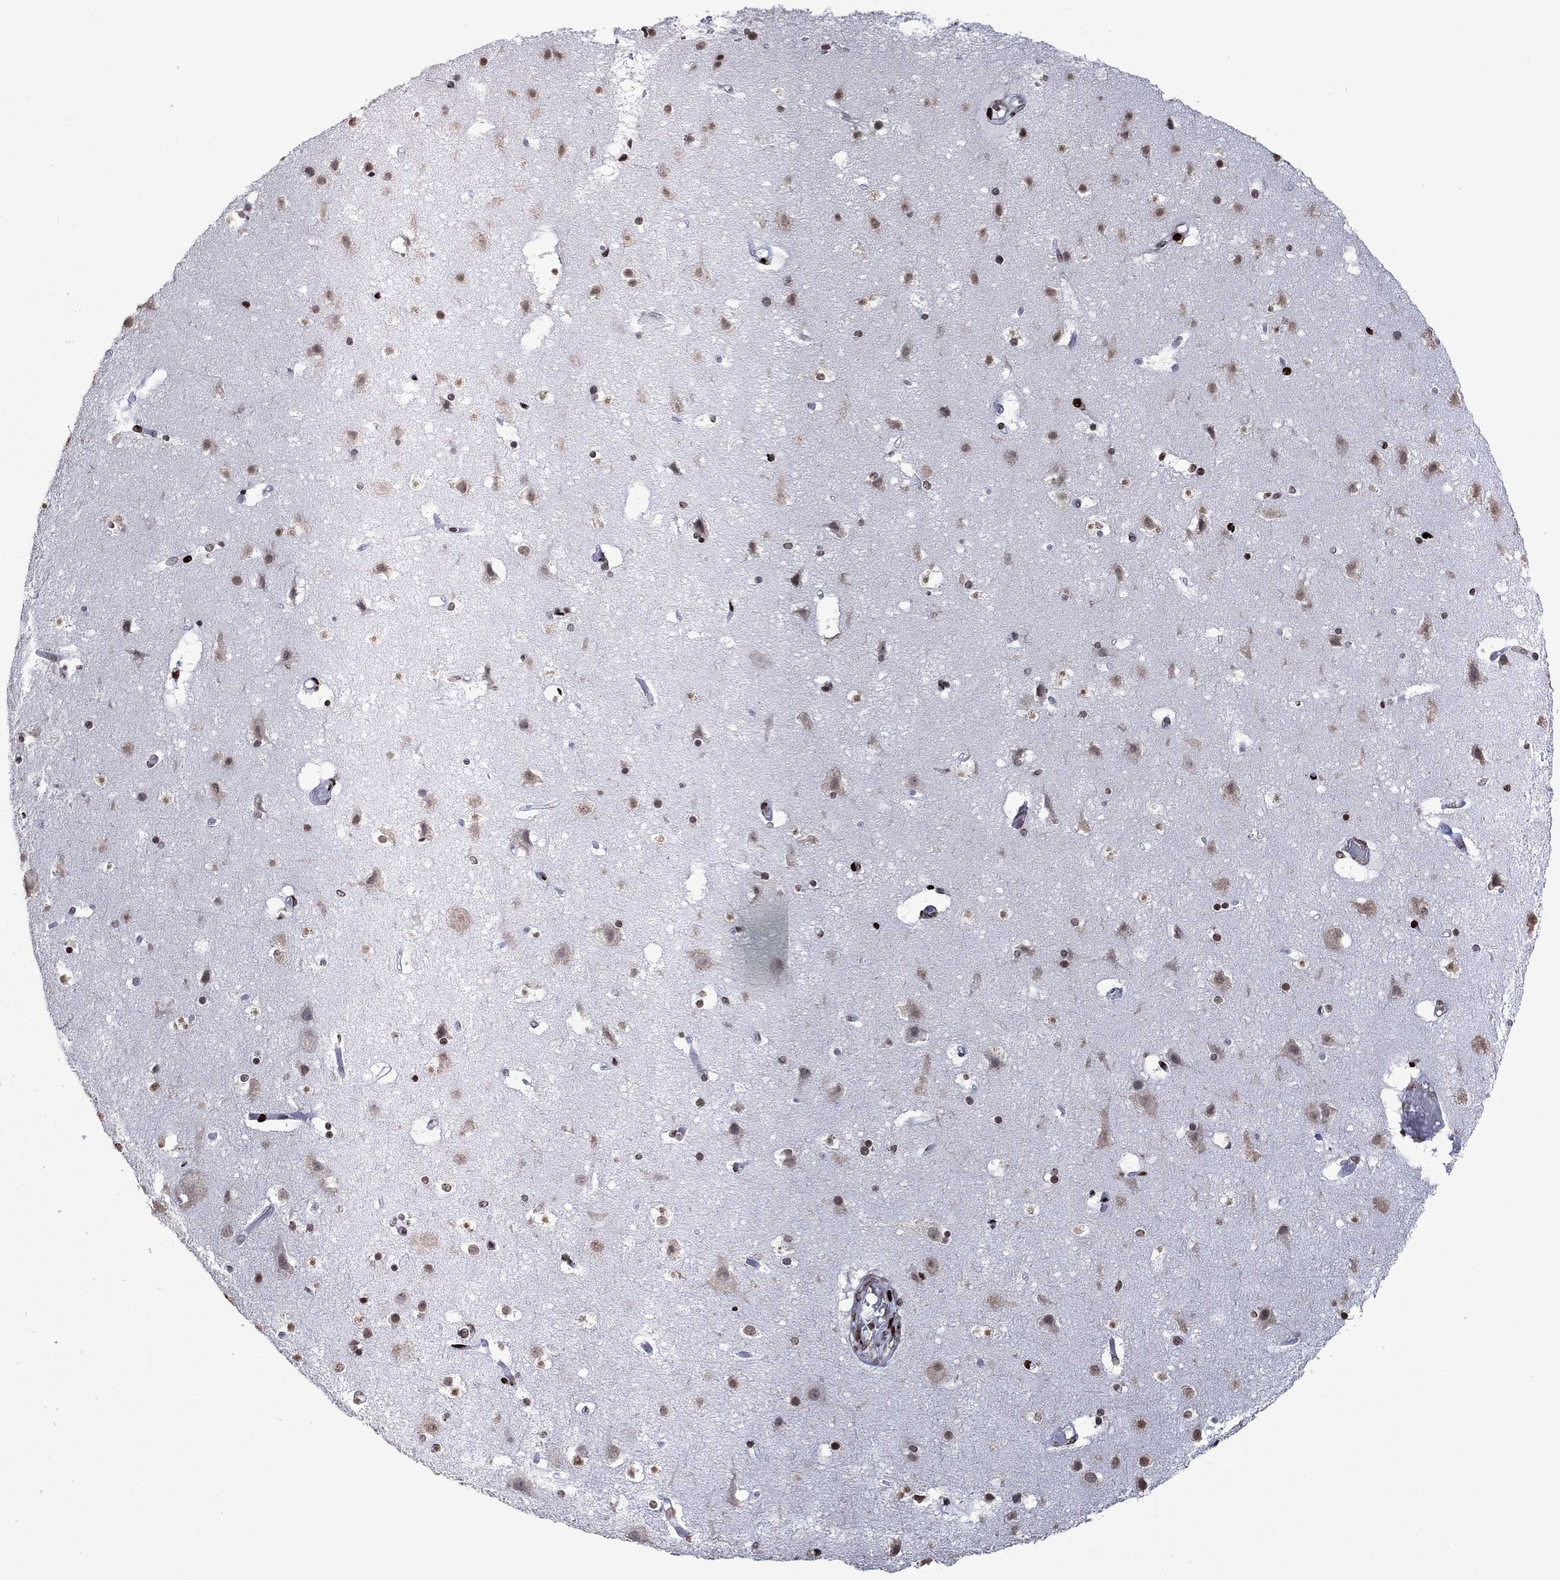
{"staining": {"intensity": "negative", "quantity": "none", "location": "none"}, "tissue": "cerebral cortex", "cell_type": "Endothelial cells", "image_type": "normal", "snomed": [{"axis": "morphology", "description": "Normal tissue, NOS"}, {"axis": "topography", "description": "Cerebral cortex"}], "caption": "A high-resolution photomicrograph shows immunohistochemistry staining of normal cerebral cortex, which reveals no significant expression in endothelial cells. (DAB immunohistochemistry (IHC), high magnification).", "gene": "SRSF3", "patient": {"sex": "female", "age": 52}}